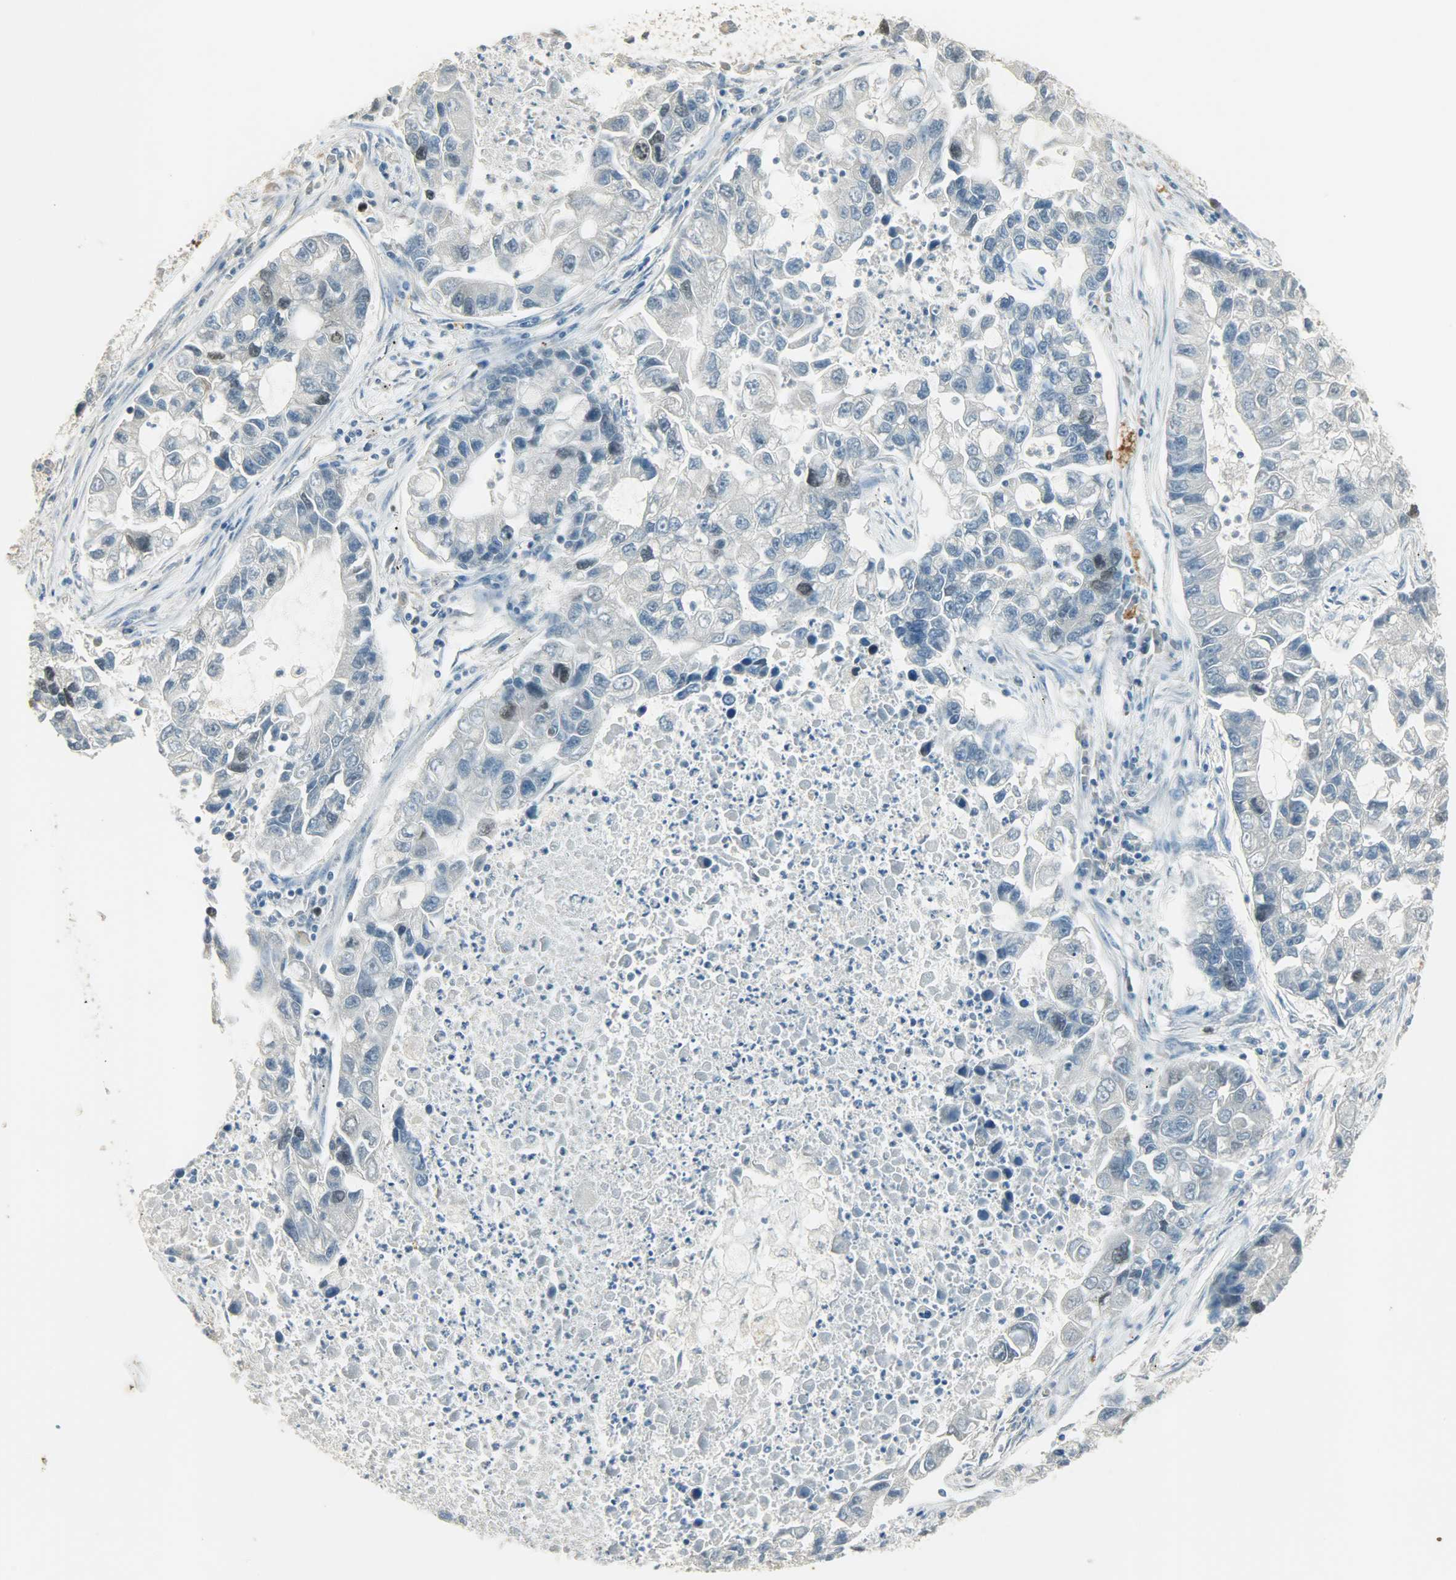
{"staining": {"intensity": "moderate", "quantity": "<25%", "location": "nuclear"}, "tissue": "lung cancer", "cell_type": "Tumor cells", "image_type": "cancer", "snomed": [{"axis": "morphology", "description": "Adenocarcinoma, NOS"}, {"axis": "topography", "description": "Lung"}], "caption": "High-power microscopy captured an immunohistochemistry (IHC) micrograph of lung cancer (adenocarcinoma), revealing moderate nuclear staining in about <25% of tumor cells. Nuclei are stained in blue.", "gene": "TPX2", "patient": {"sex": "female", "age": 51}}